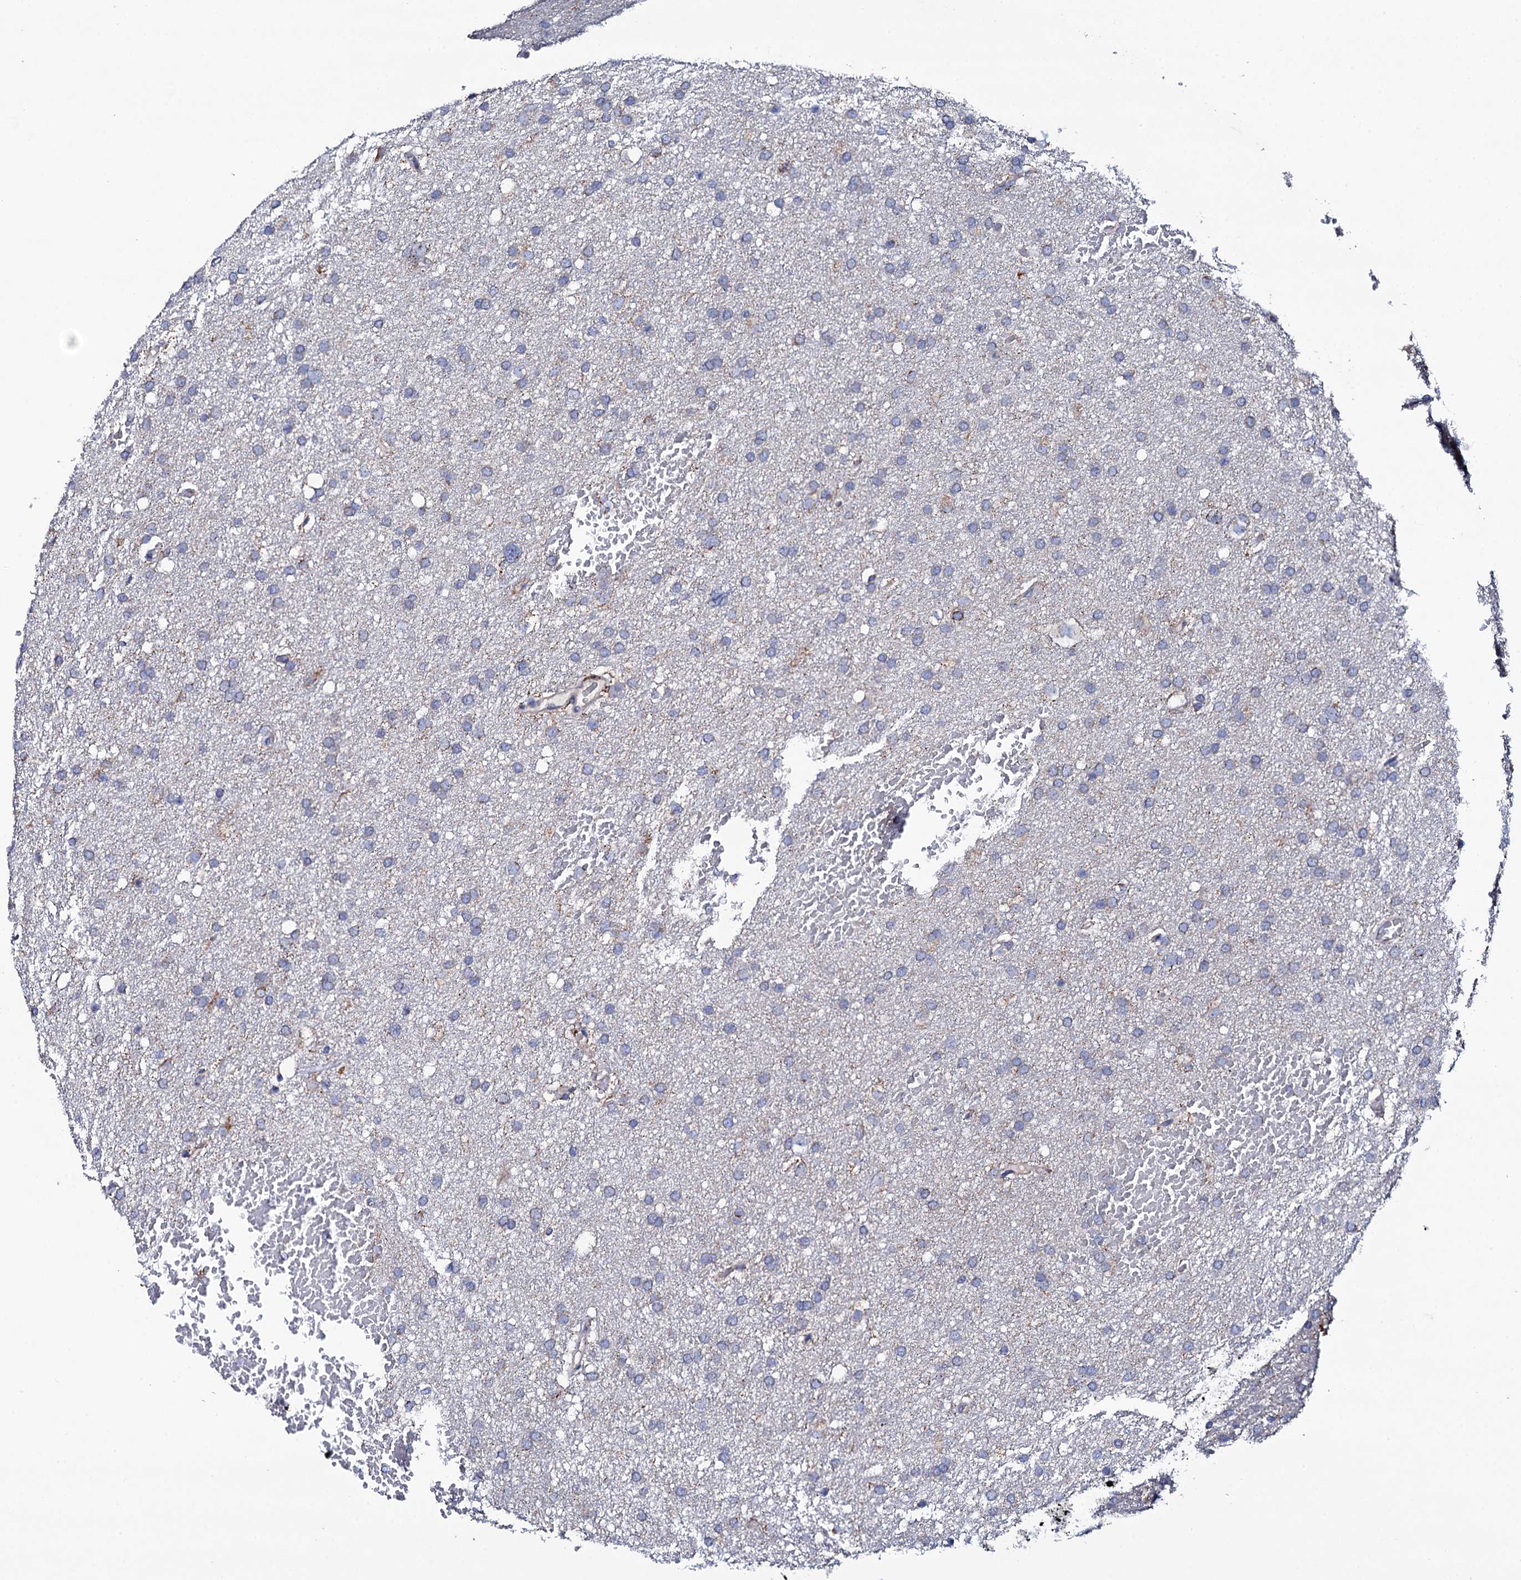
{"staining": {"intensity": "negative", "quantity": "none", "location": "none"}, "tissue": "glioma", "cell_type": "Tumor cells", "image_type": "cancer", "snomed": [{"axis": "morphology", "description": "Glioma, malignant, High grade"}, {"axis": "topography", "description": "Cerebral cortex"}], "caption": "A photomicrograph of human glioma is negative for staining in tumor cells.", "gene": "TCAF2", "patient": {"sex": "female", "age": 36}}